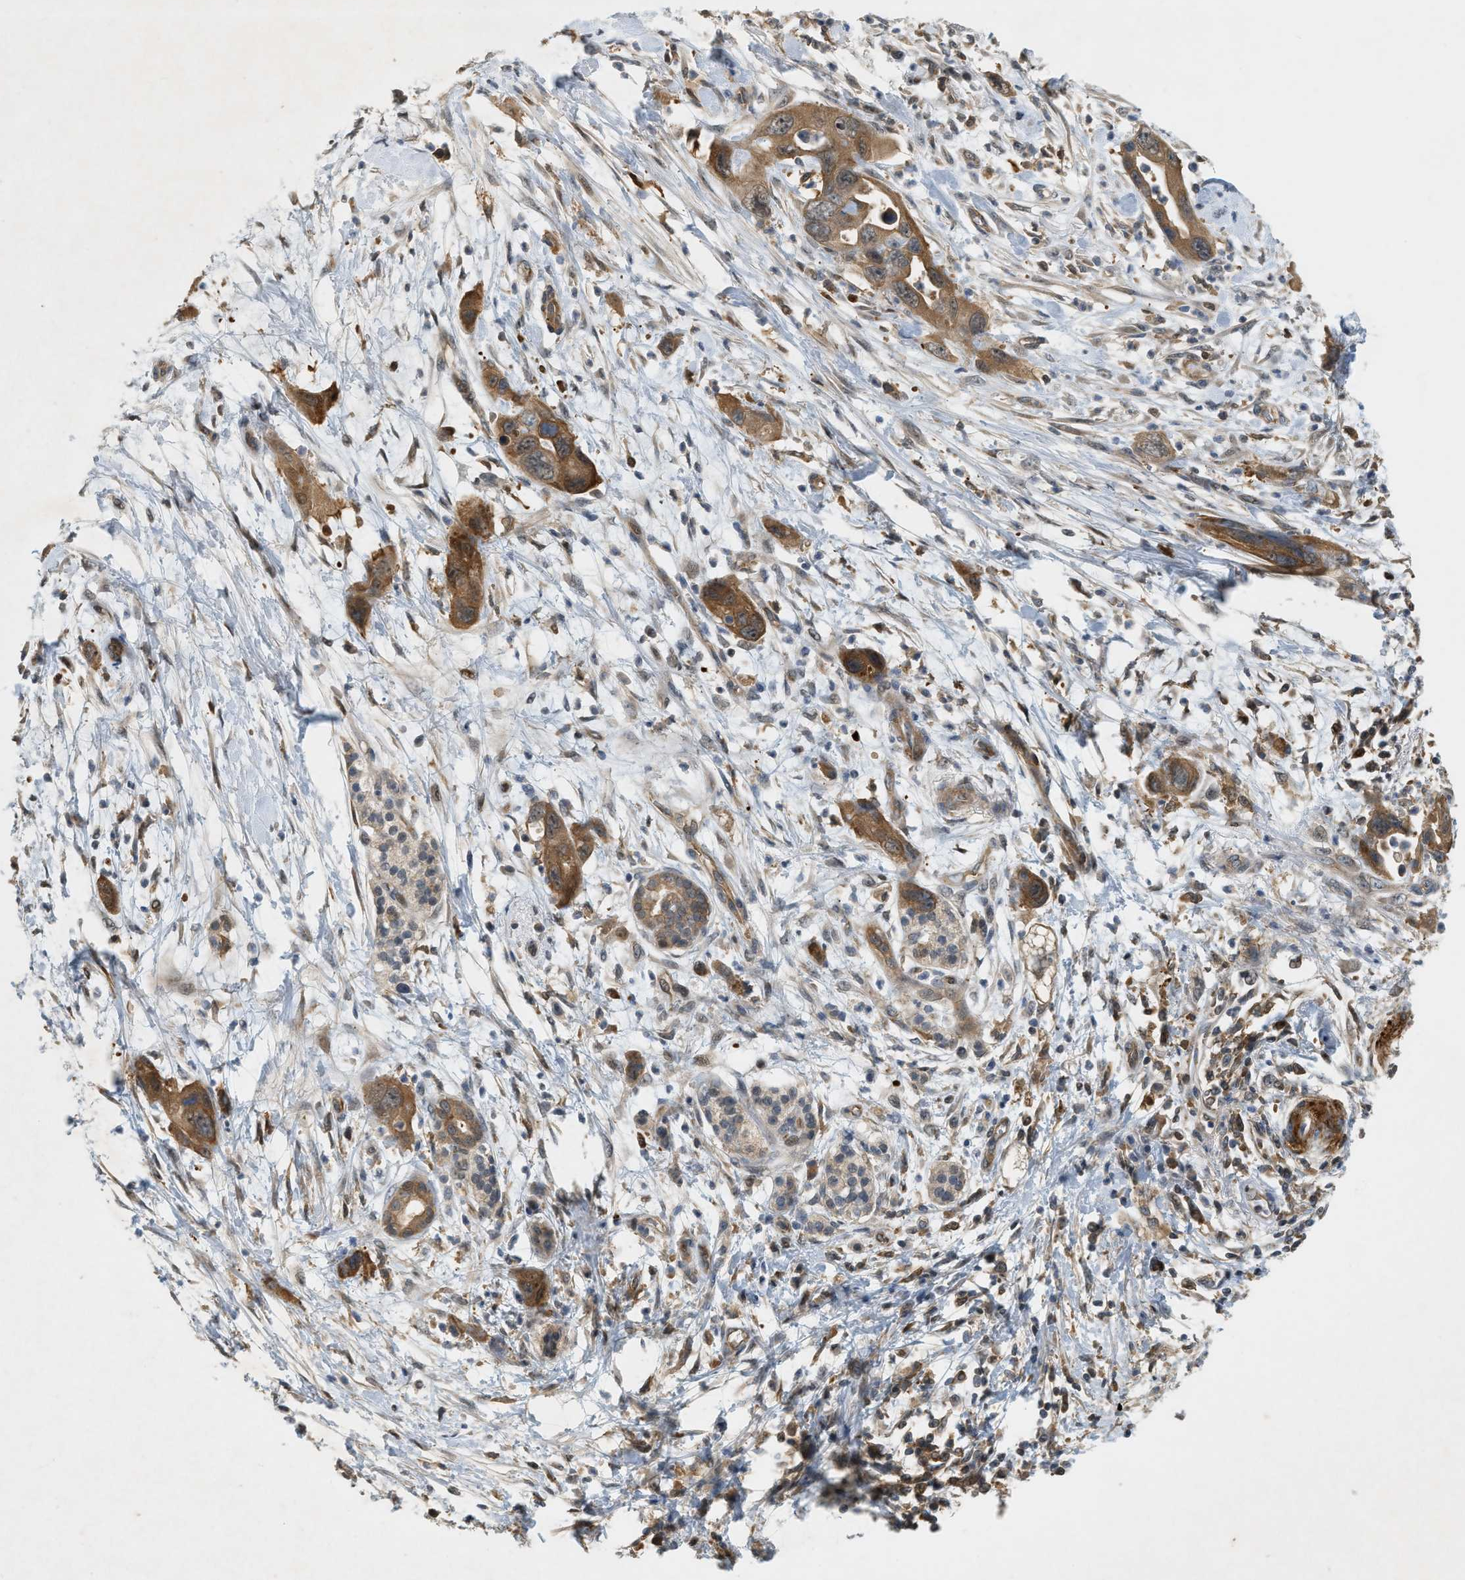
{"staining": {"intensity": "moderate", "quantity": ">75%", "location": "cytoplasmic/membranous"}, "tissue": "pancreatic cancer", "cell_type": "Tumor cells", "image_type": "cancer", "snomed": [{"axis": "morphology", "description": "Adenocarcinoma, NOS"}, {"axis": "topography", "description": "Pancreas"}], "caption": "Protein expression analysis of human pancreatic adenocarcinoma reveals moderate cytoplasmic/membranous expression in approximately >75% of tumor cells.", "gene": "PDCL3", "patient": {"sex": "female", "age": 70}}